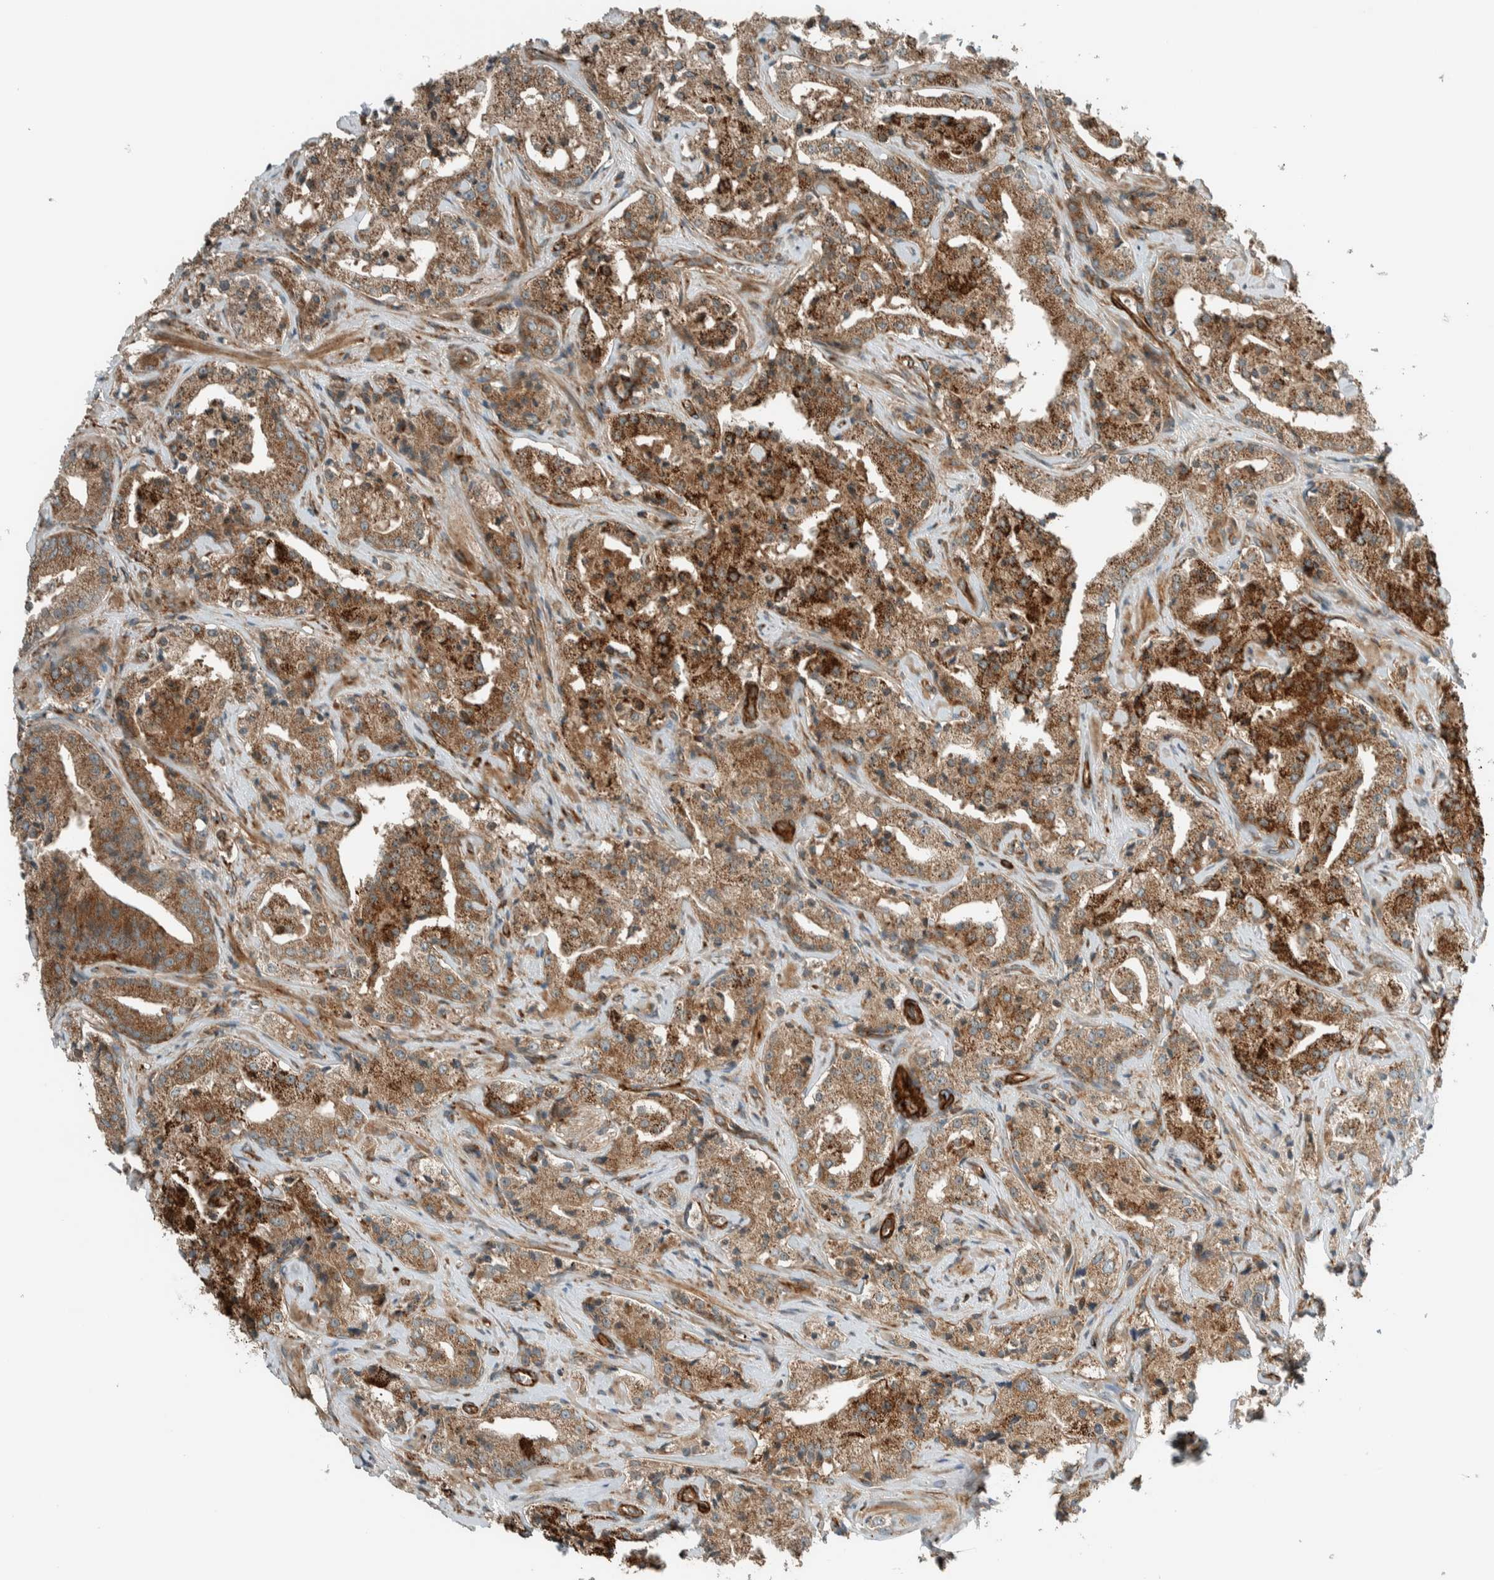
{"staining": {"intensity": "strong", "quantity": "25%-75%", "location": "cytoplasmic/membranous"}, "tissue": "prostate cancer", "cell_type": "Tumor cells", "image_type": "cancer", "snomed": [{"axis": "morphology", "description": "Adenocarcinoma, High grade"}, {"axis": "topography", "description": "Prostate"}], "caption": "Immunohistochemical staining of adenocarcinoma (high-grade) (prostate) shows high levels of strong cytoplasmic/membranous protein positivity in approximately 25%-75% of tumor cells. (DAB (3,3'-diaminobenzidine) IHC, brown staining for protein, blue staining for nuclei).", "gene": "EXOC7", "patient": {"sex": "male", "age": 63}}